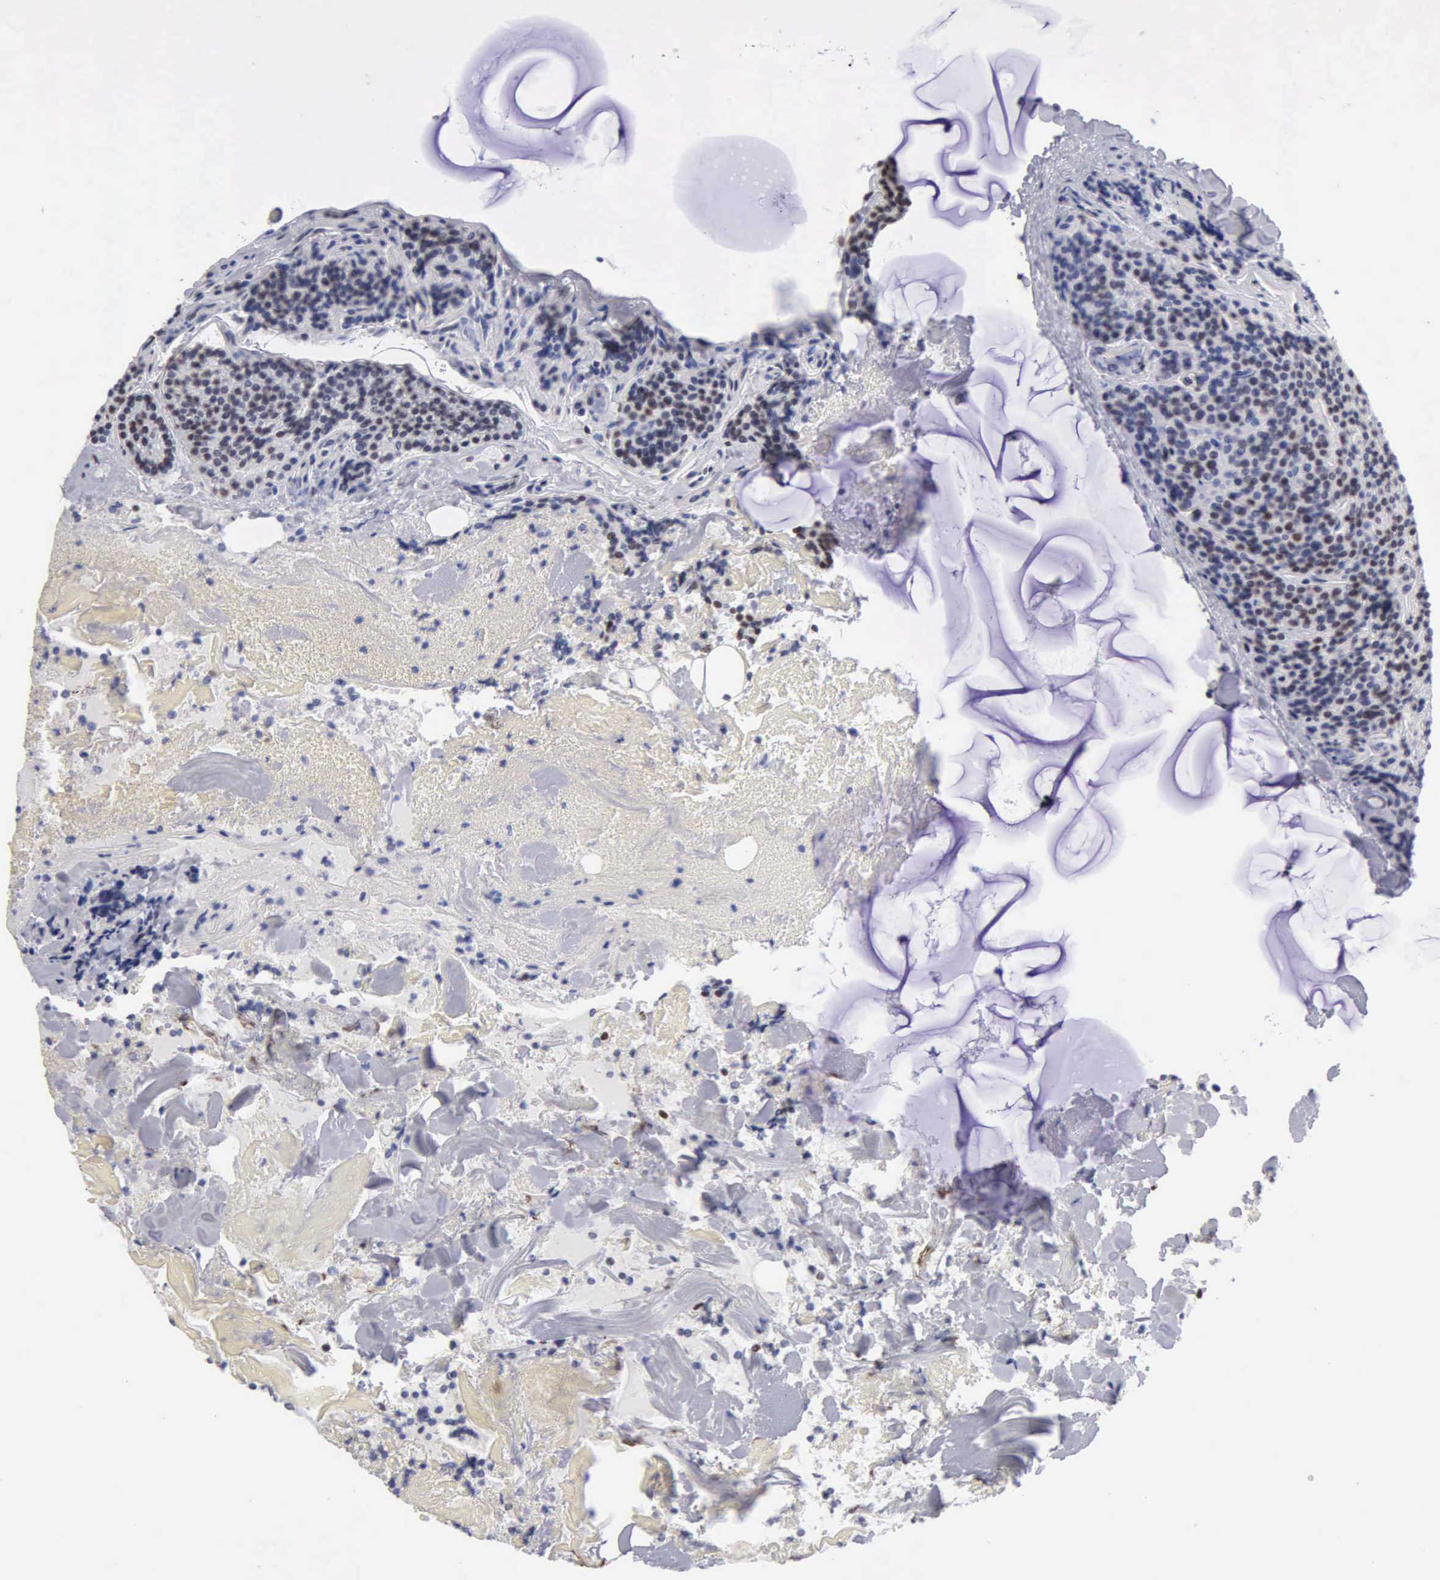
{"staining": {"intensity": "moderate", "quantity": "<25%", "location": "nuclear"}, "tissue": "parathyroid gland", "cell_type": "Glandular cells", "image_type": "normal", "snomed": [{"axis": "morphology", "description": "Normal tissue, NOS"}, {"axis": "topography", "description": "Parathyroid gland"}], "caption": "Protein positivity by immunohistochemistry exhibits moderate nuclear positivity in approximately <25% of glandular cells in benign parathyroid gland.", "gene": "CCNG1", "patient": {"sex": "female", "age": 29}}